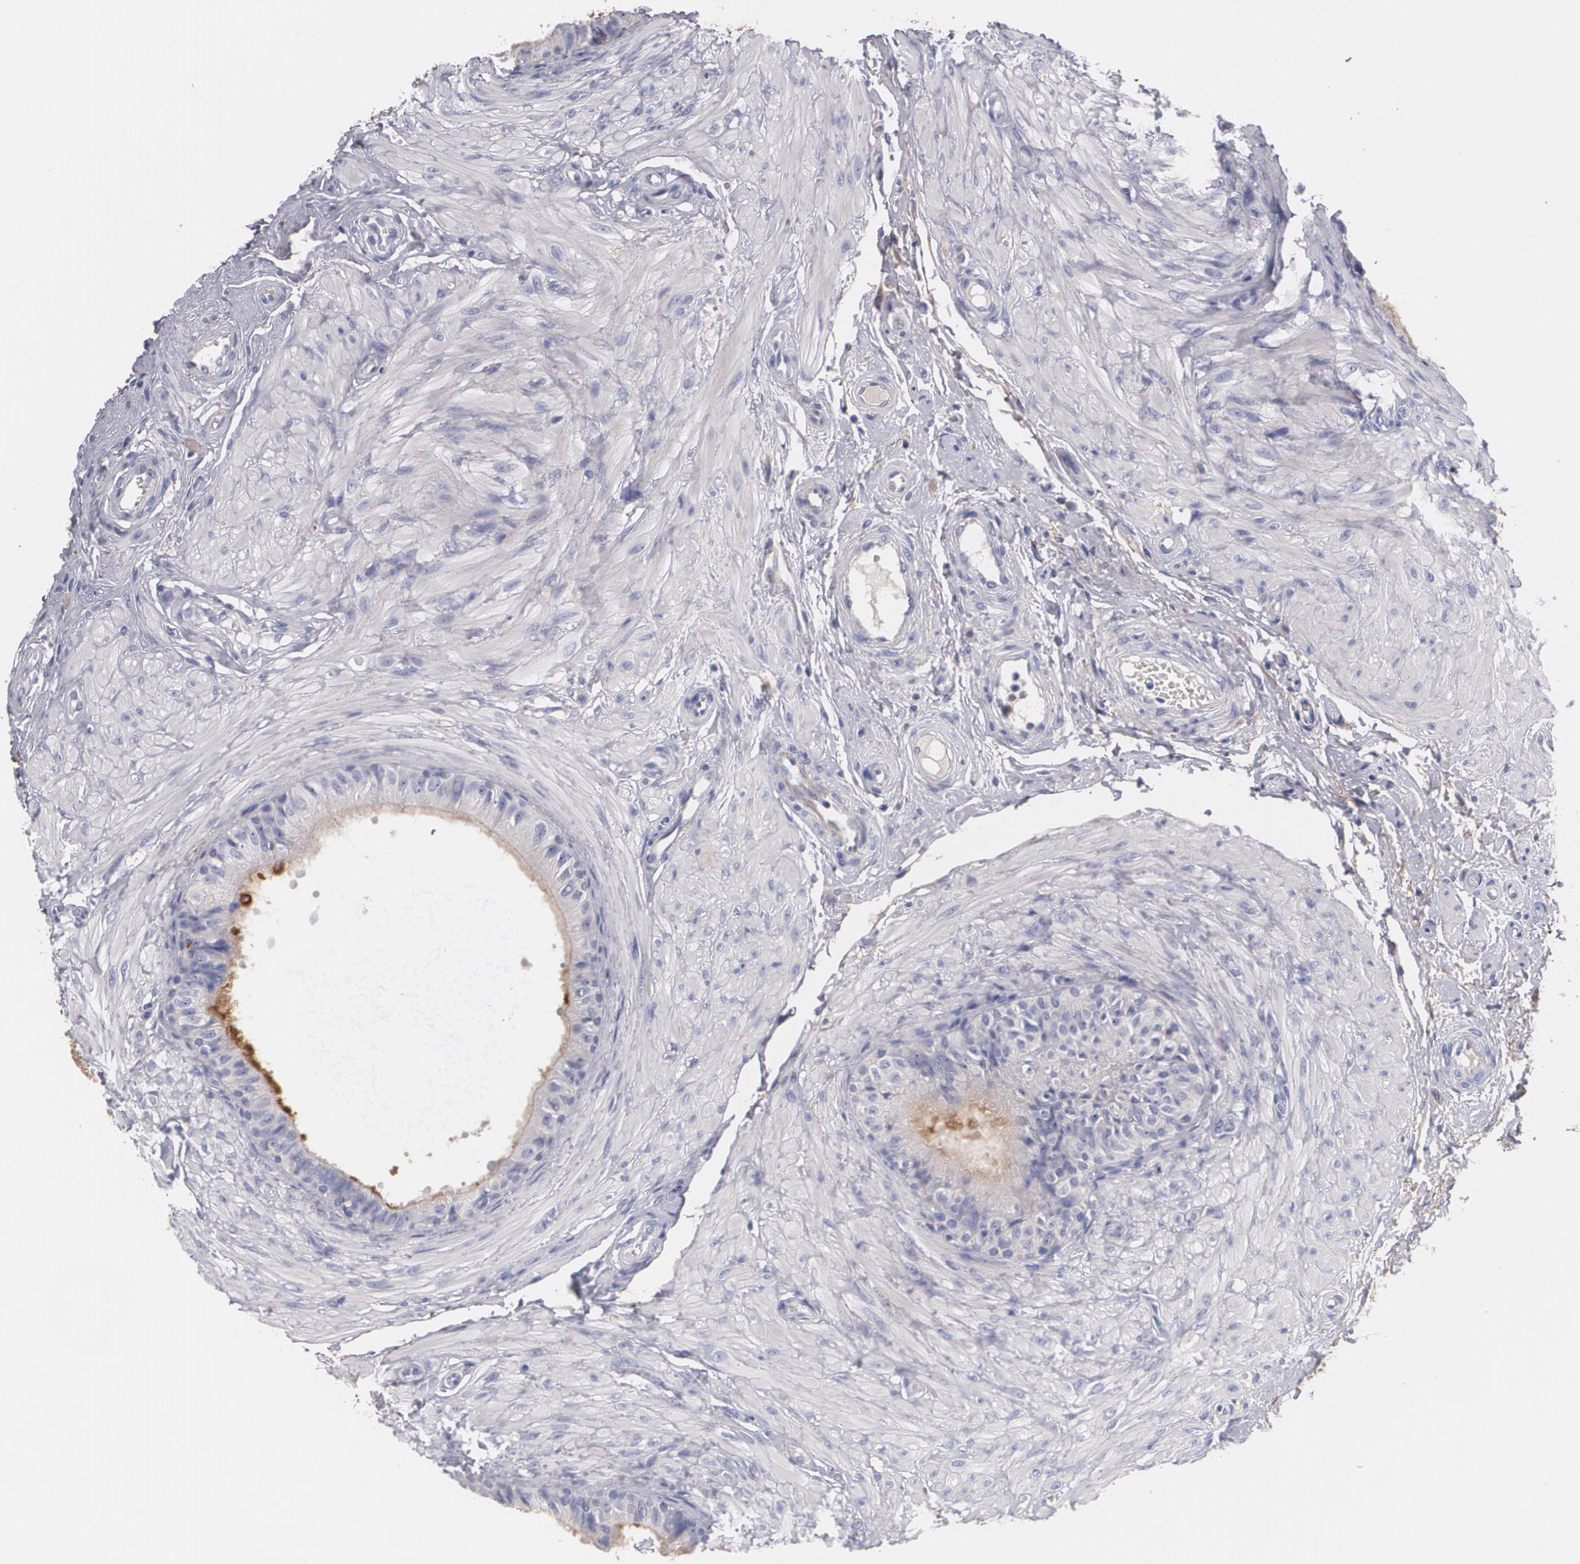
{"staining": {"intensity": "negative", "quantity": "none", "location": "none"}, "tissue": "epididymis", "cell_type": "Glandular cells", "image_type": "normal", "snomed": [{"axis": "morphology", "description": "Normal tissue, NOS"}, {"axis": "topography", "description": "Epididymis"}], "caption": "A micrograph of epididymis stained for a protein shows no brown staining in glandular cells. The staining is performed using DAB (3,3'-diaminobenzidine) brown chromogen with nuclei counter-stained in using hematoxylin.", "gene": "FBLN1", "patient": {"sex": "male", "age": 68}}